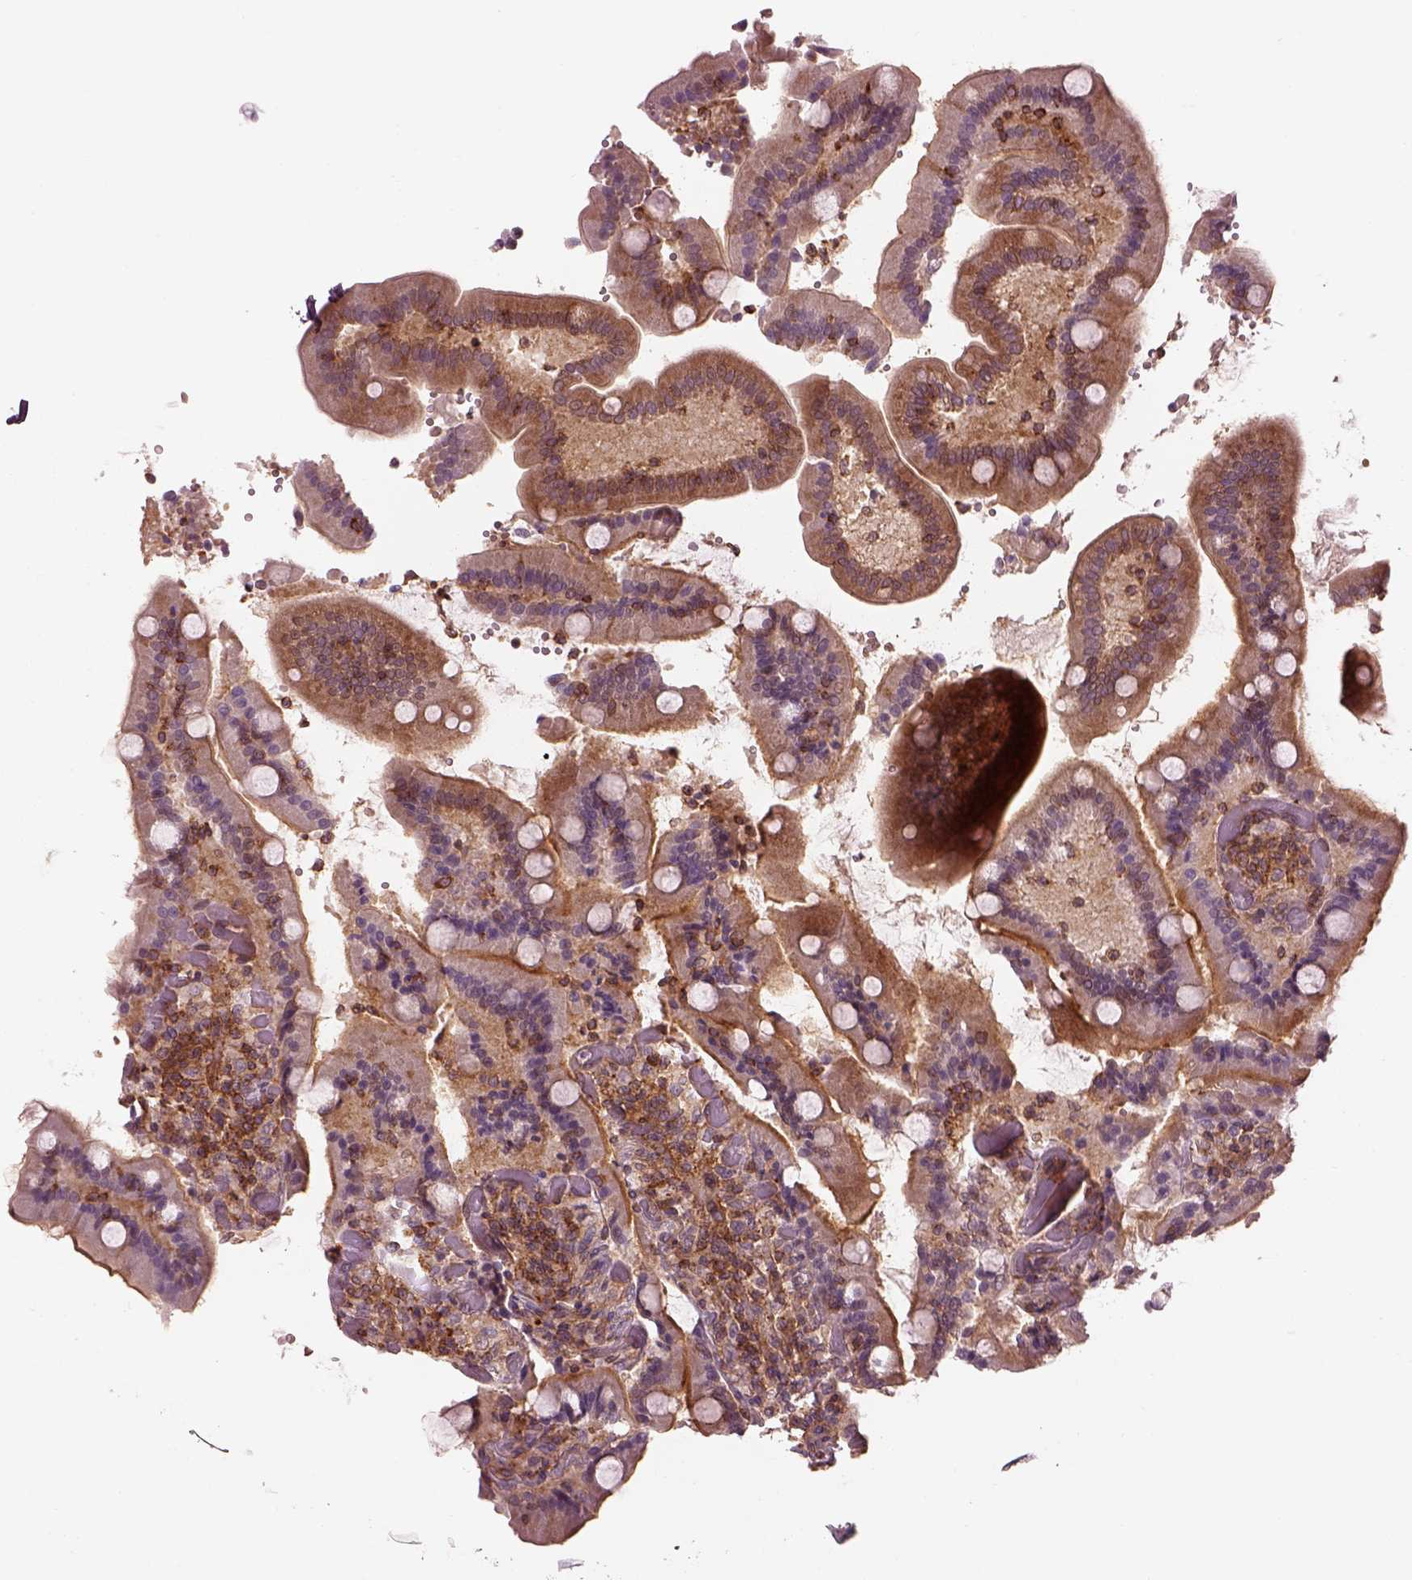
{"staining": {"intensity": "strong", "quantity": ">75%", "location": "cytoplasmic/membranous"}, "tissue": "duodenum", "cell_type": "Glandular cells", "image_type": "normal", "snomed": [{"axis": "morphology", "description": "Normal tissue, NOS"}, {"axis": "topography", "description": "Duodenum"}], "caption": "Protein staining of unremarkable duodenum reveals strong cytoplasmic/membranous expression in about >75% of glandular cells. (Brightfield microscopy of DAB IHC at high magnification).", "gene": "LSM14A", "patient": {"sex": "female", "age": 62}}